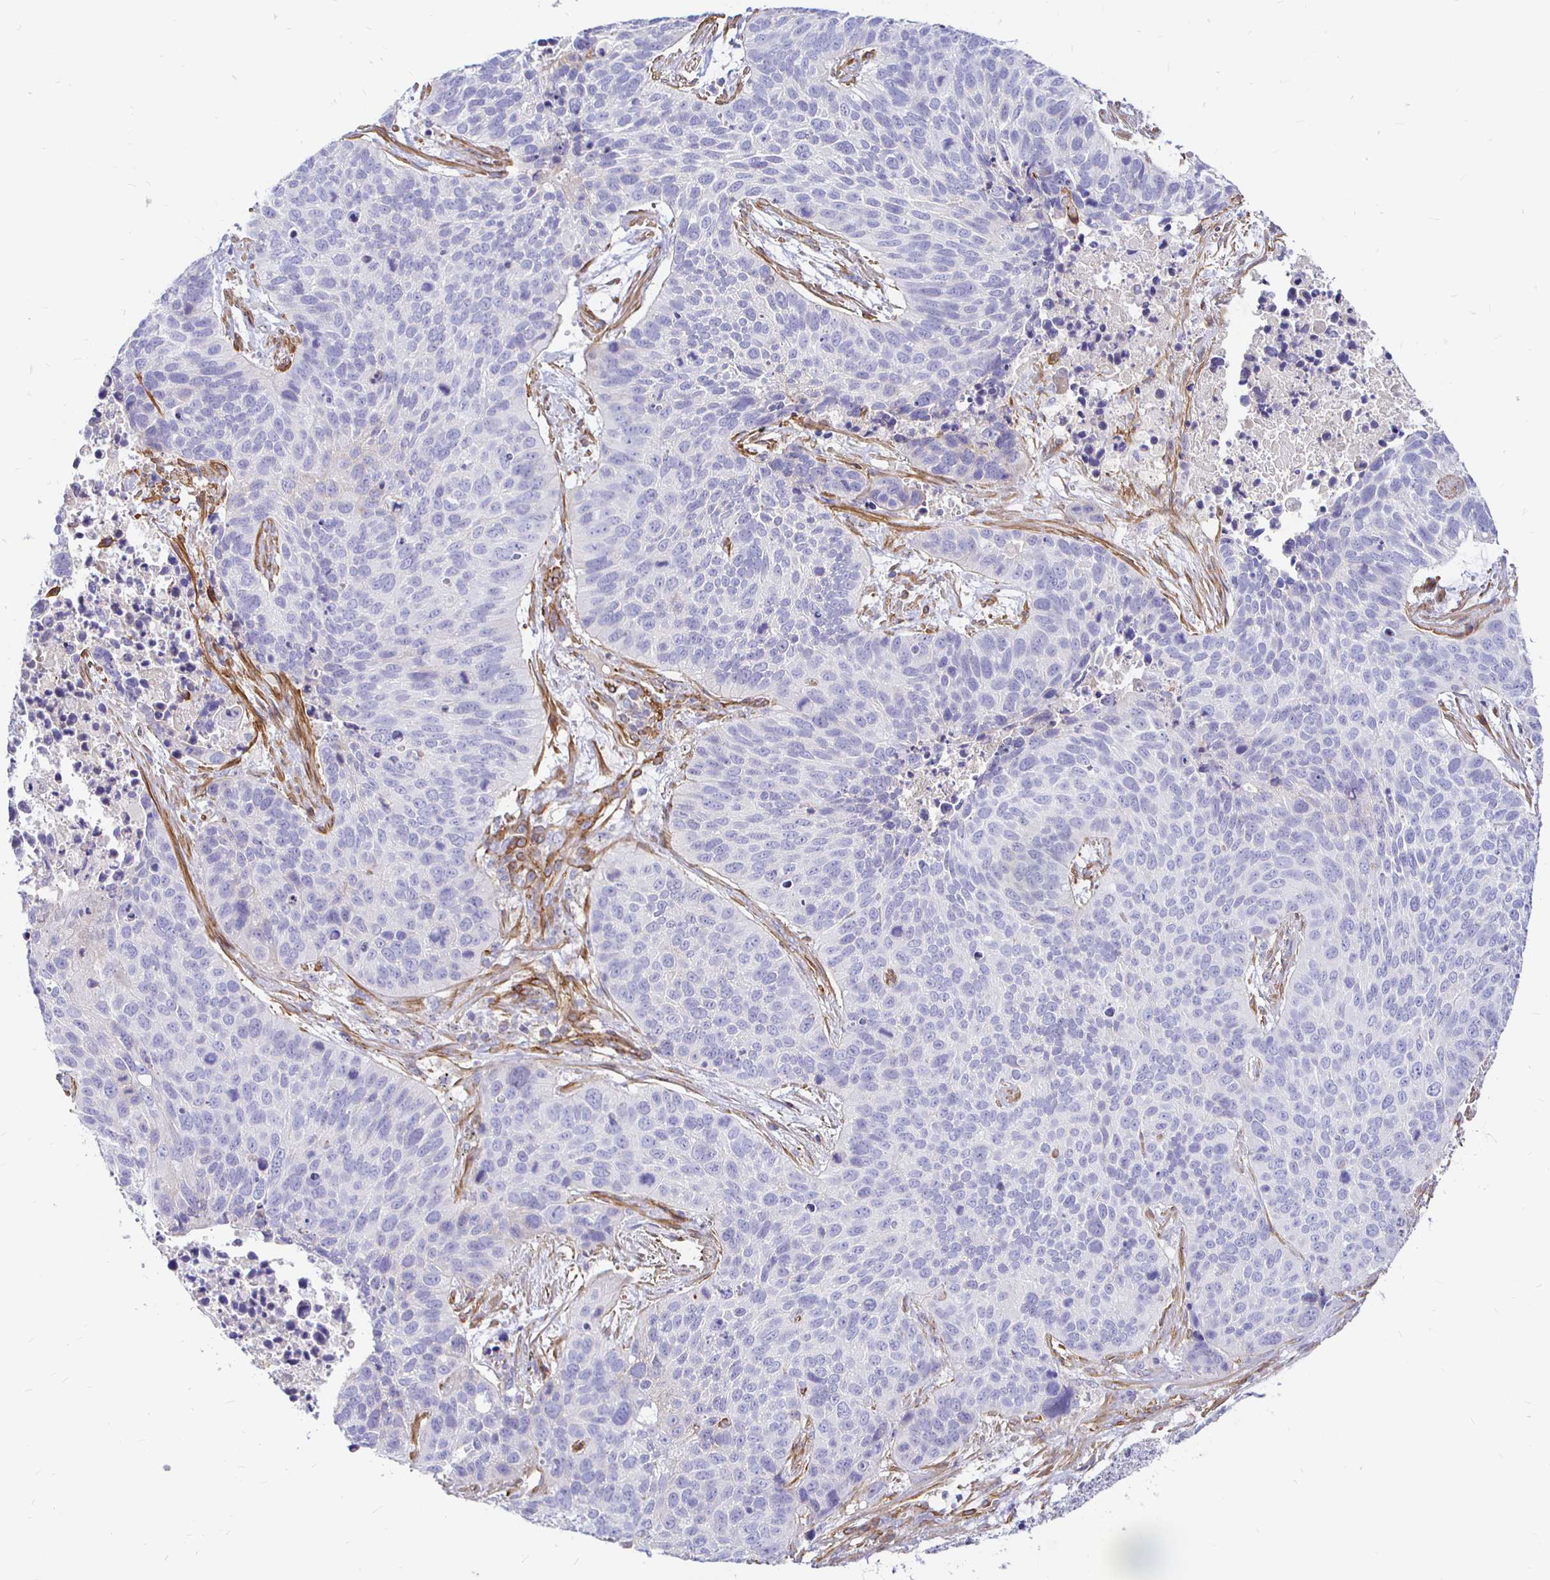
{"staining": {"intensity": "negative", "quantity": "none", "location": "none"}, "tissue": "lung cancer", "cell_type": "Tumor cells", "image_type": "cancer", "snomed": [{"axis": "morphology", "description": "Squamous cell carcinoma, NOS"}, {"axis": "topography", "description": "Lung"}], "caption": "This is an IHC micrograph of lung cancer. There is no staining in tumor cells.", "gene": "PALM2AKAP2", "patient": {"sex": "male", "age": 62}}